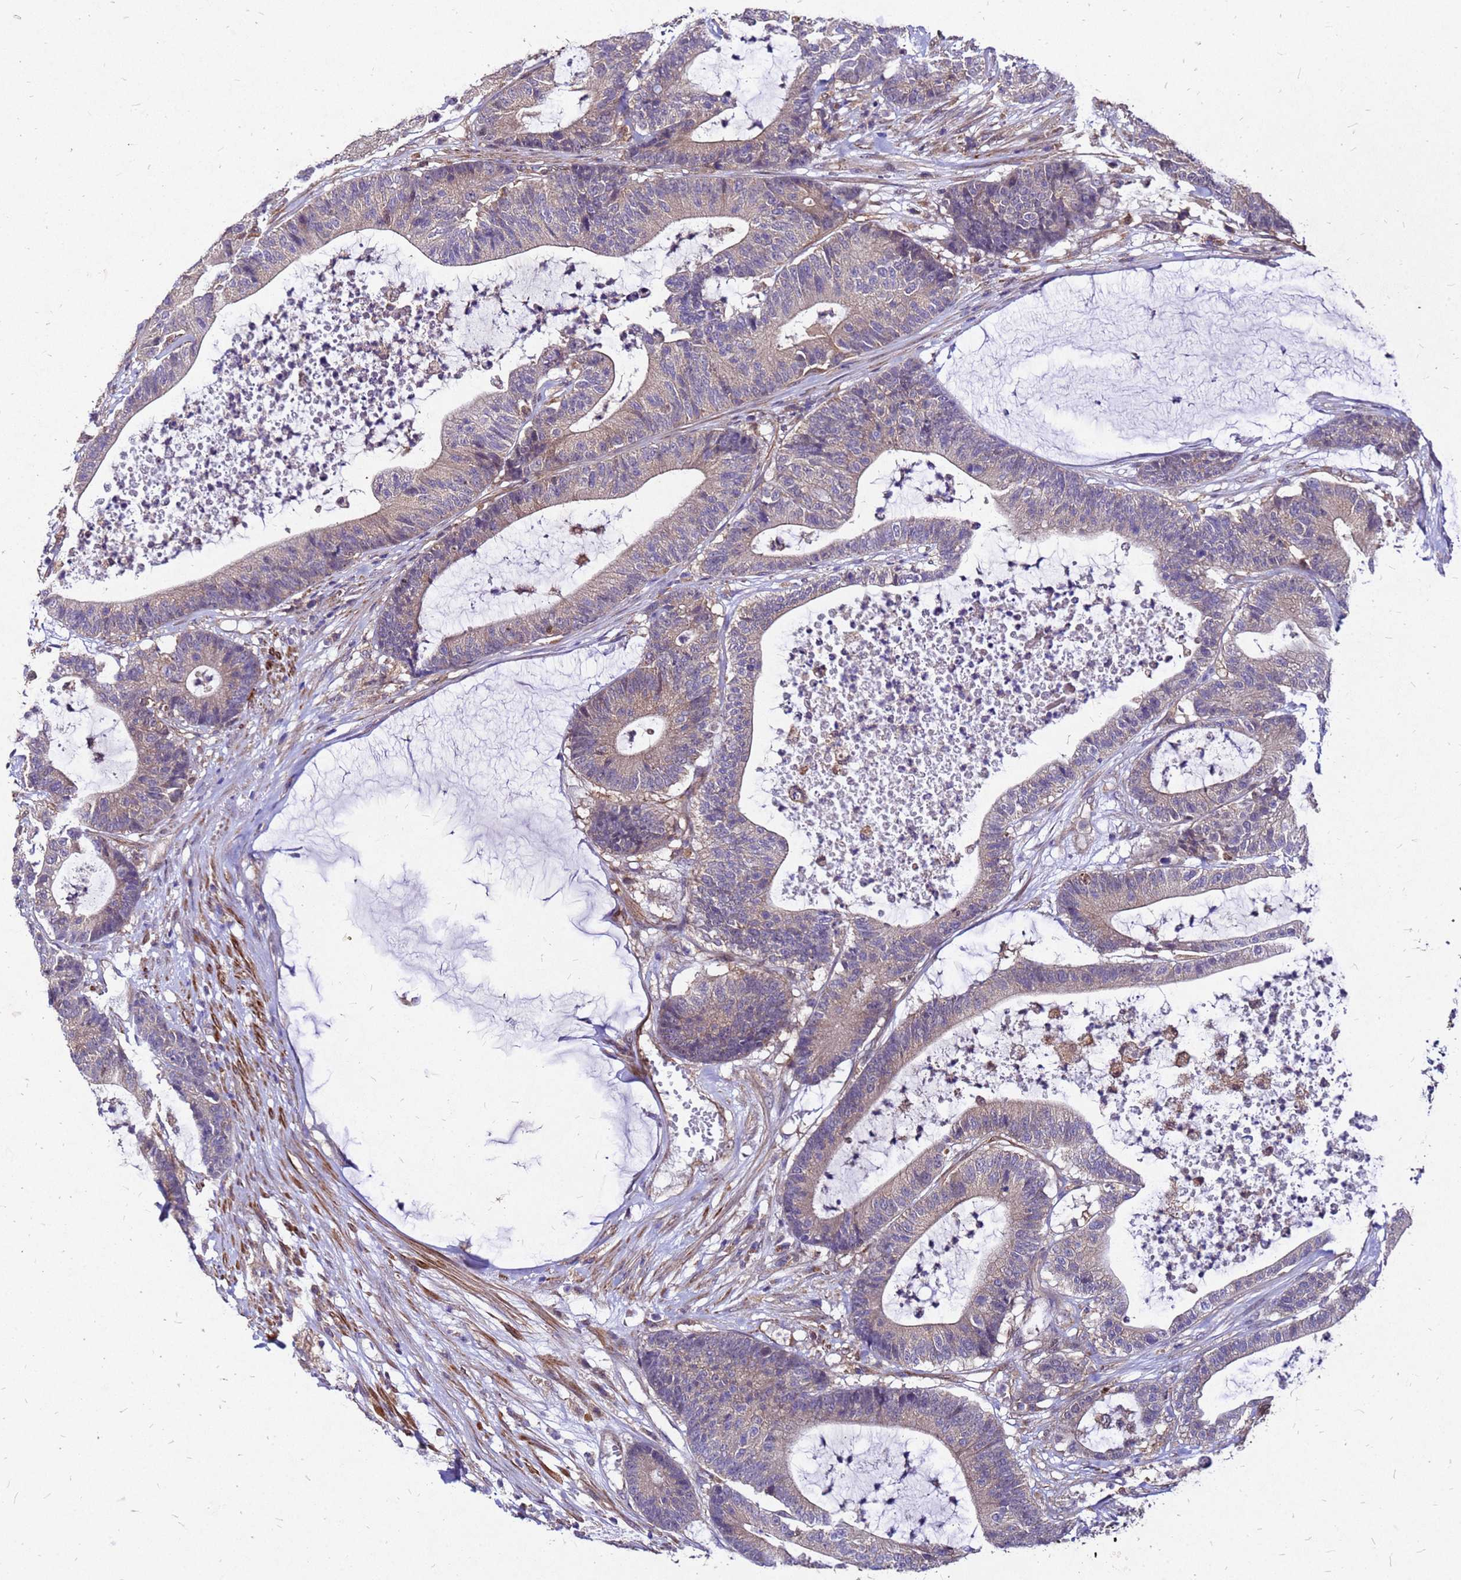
{"staining": {"intensity": "weak", "quantity": "25%-75%", "location": "cytoplasmic/membranous"}, "tissue": "colorectal cancer", "cell_type": "Tumor cells", "image_type": "cancer", "snomed": [{"axis": "morphology", "description": "Adenocarcinoma, NOS"}, {"axis": "topography", "description": "Colon"}], "caption": "Immunohistochemical staining of human colorectal adenocarcinoma exhibits low levels of weak cytoplasmic/membranous positivity in about 25%-75% of tumor cells. The staining was performed using DAB, with brown indicating positive protein expression. Nuclei are stained blue with hematoxylin.", "gene": "DUSP23", "patient": {"sex": "female", "age": 84}}